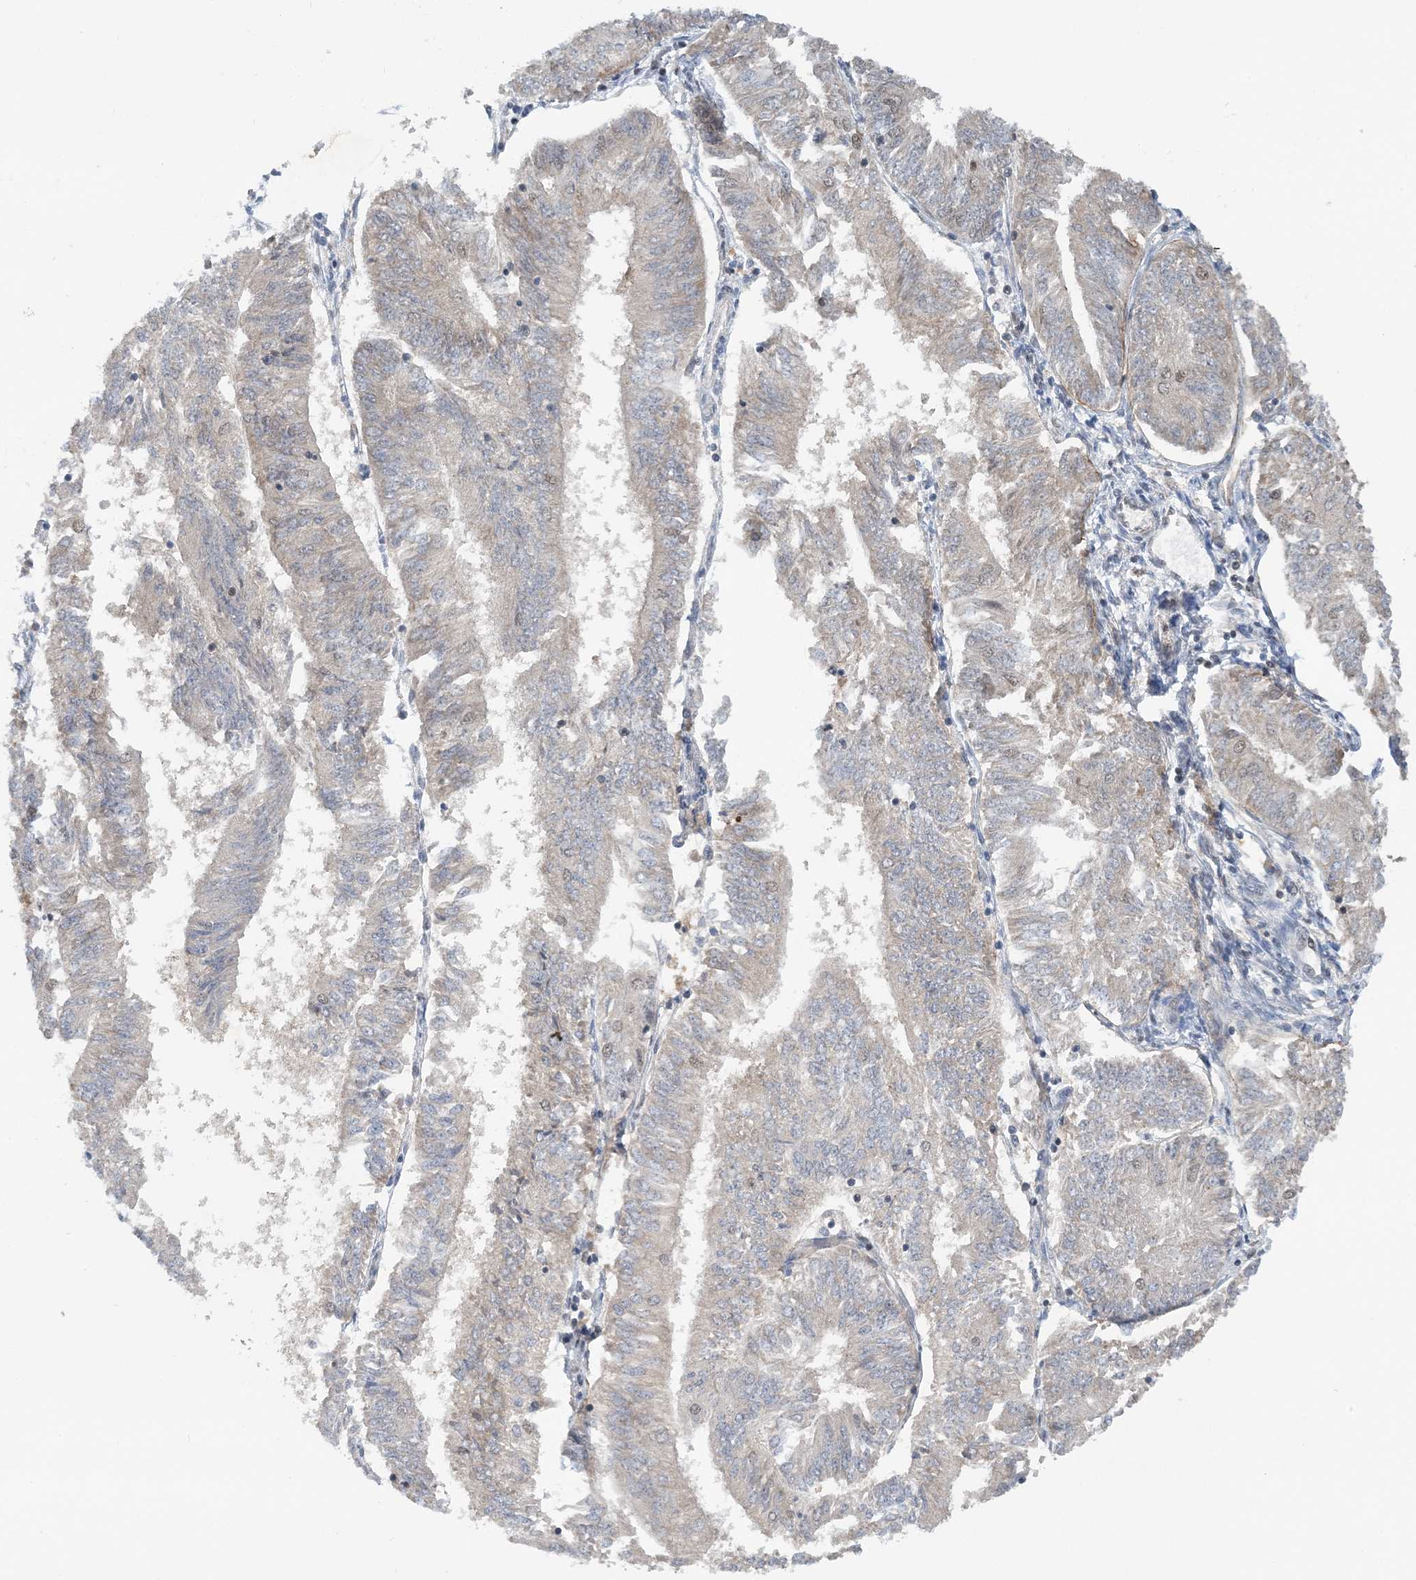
{"staining": {"intensity": "negative", "quantity": "none", "location": "none"}, "tissue": "endometrial cancer", "cell_type": "Tumor cells", "image_type": "cancer", "snomed": [{"axis": "morphology", "description": "Adenocarcinoma, NOS"}, {"axis": "topography", "description": "Endometrium"}], "caption": "Immunohistochemistry photomicrograph of human endometrial cancer (adenocarcinoma) stained for a protein (brown), which shows no positivity in tumor cells.", "gene": "ACYP2", "patient": {"sex": "female", "age": 58}}